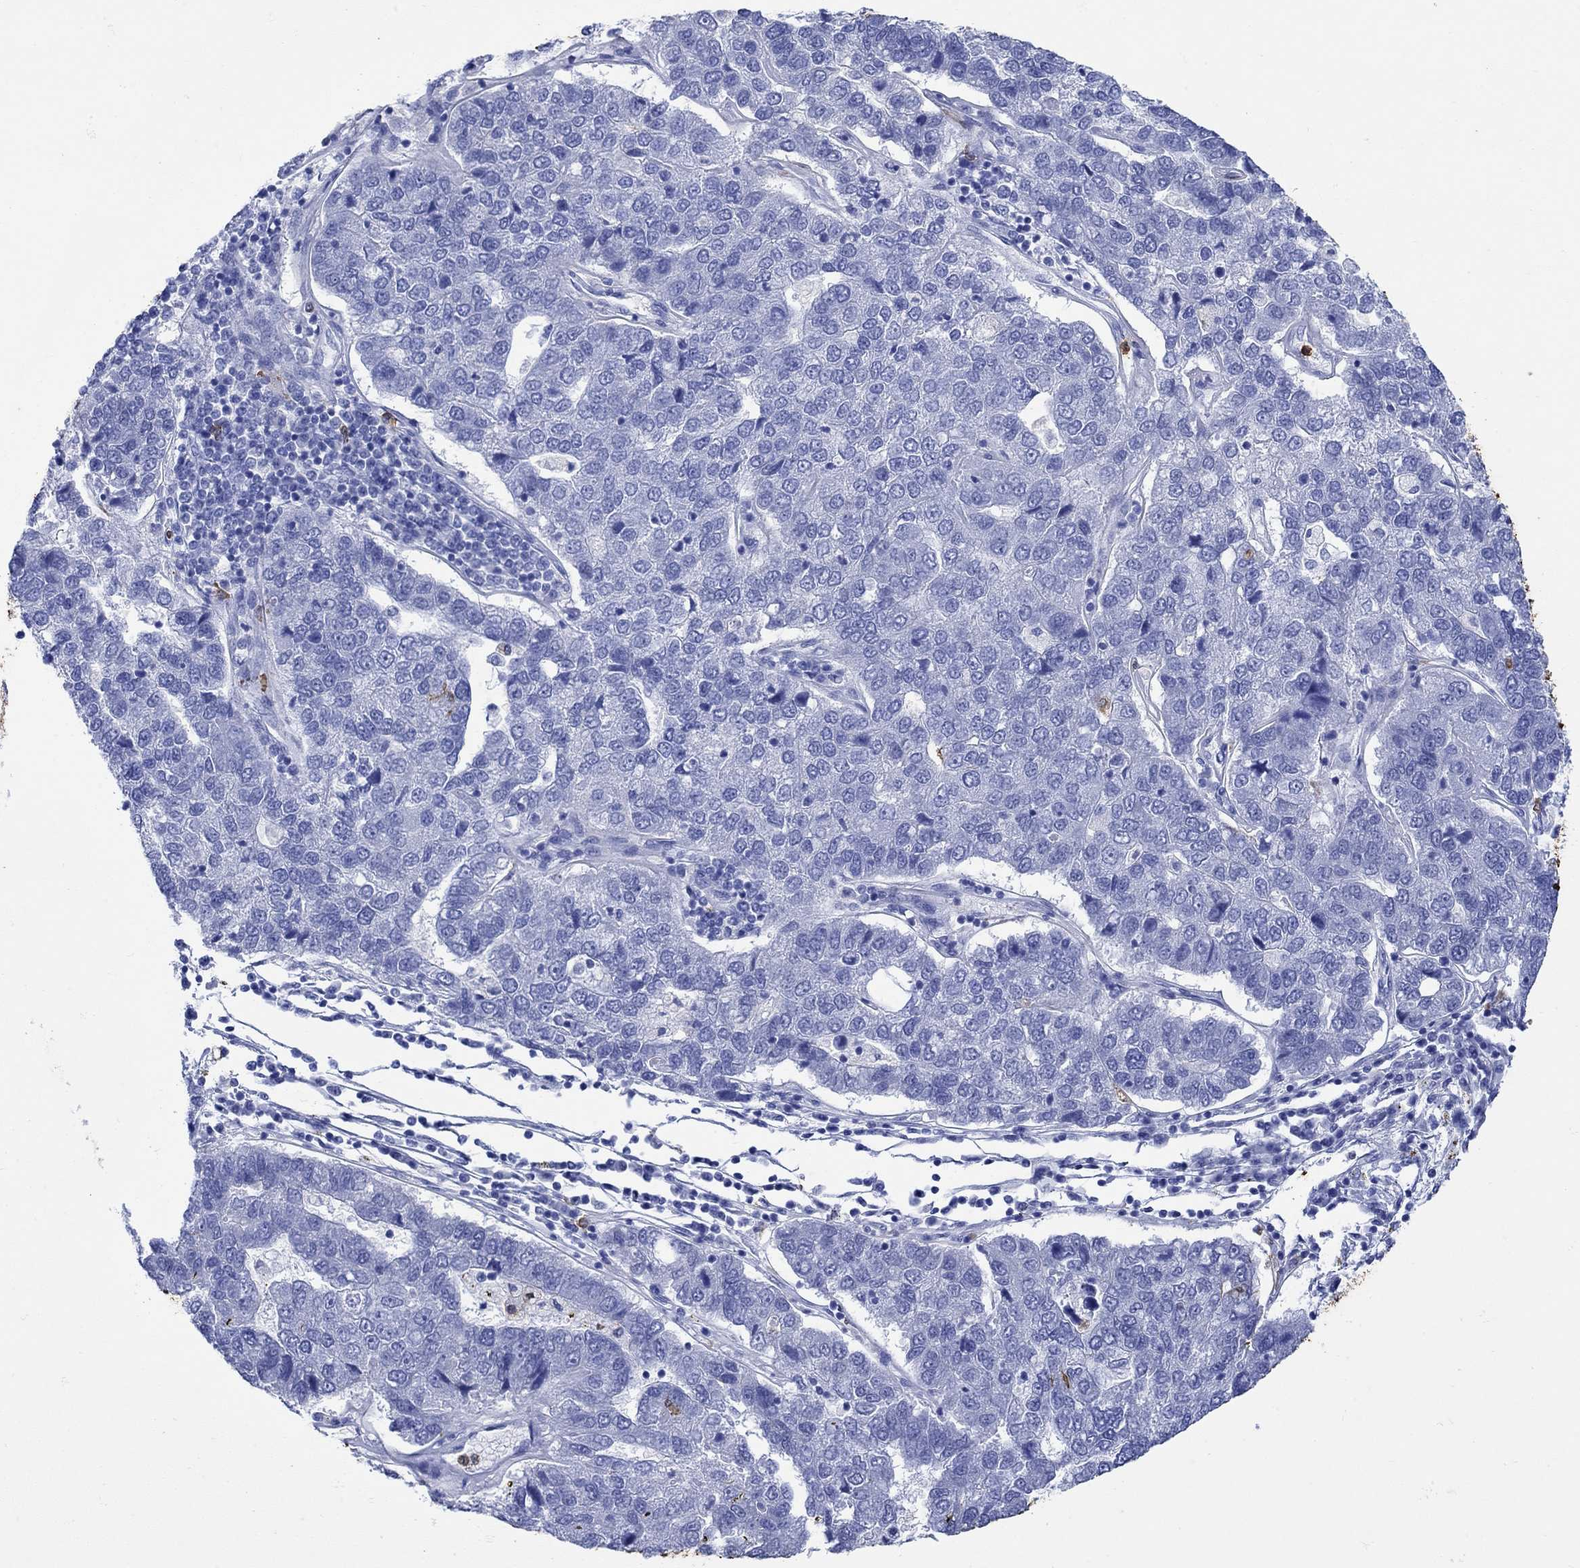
{"staining": {"intensity": "negative", "quantity": "none", "location": "none"}, "tissue": "pancreatic cancer", "cell_type": "Tumor cells", "image_type": "cancer", "snomed": [{"axis": "morphology", "description": "Adenocarcinoma, NOS"}, {"axis": "topography", "description": "Pancreas"}], "caption": "An IHC image of pancreatic cancer is shown. There is no staining in tumor cells of pancreatic cancer.", "gene": "LINGO3", "patient": {"sex": "female", "age": 61}}